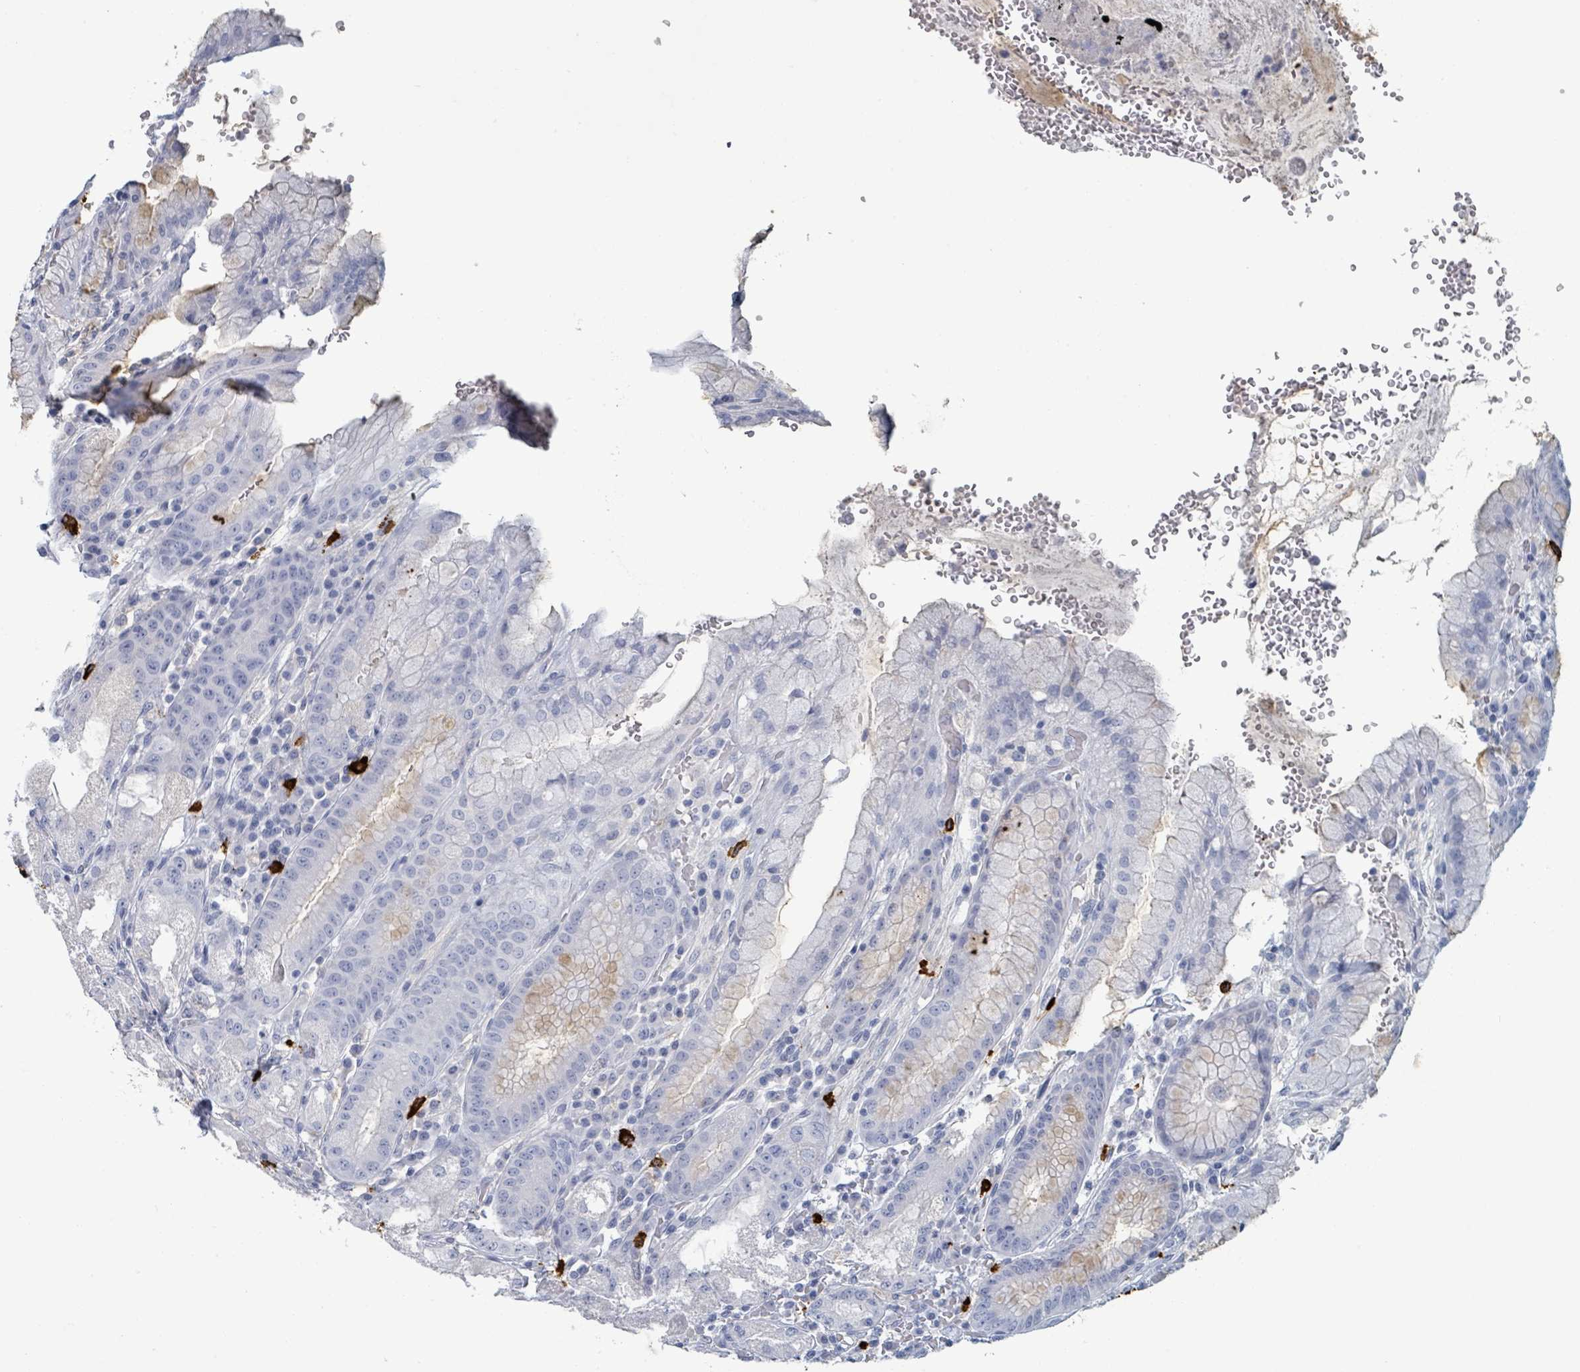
{"staining": {"intensity": "weak", "quantity": "<25%", "location": "cytoplasmic/membranous"}, "tissue": "stomach", "cell_type": "Glandular cells", "image_type": "normal", "snomed": [{"axis": "morphology", "description": "Normal tissue, NOS"}, {"axis": "topography", "description": "Stomach, upper"}], "caption": "Immunohistochemistry image of benign stomach stained for a protein (brown), which shows no staining in glandular cells. (DAB immunohistochemistry visualized using brightfield microscopy, high magnification).", "gene": "VPS13D", "patient": {"sex": "male", "age": 52}}